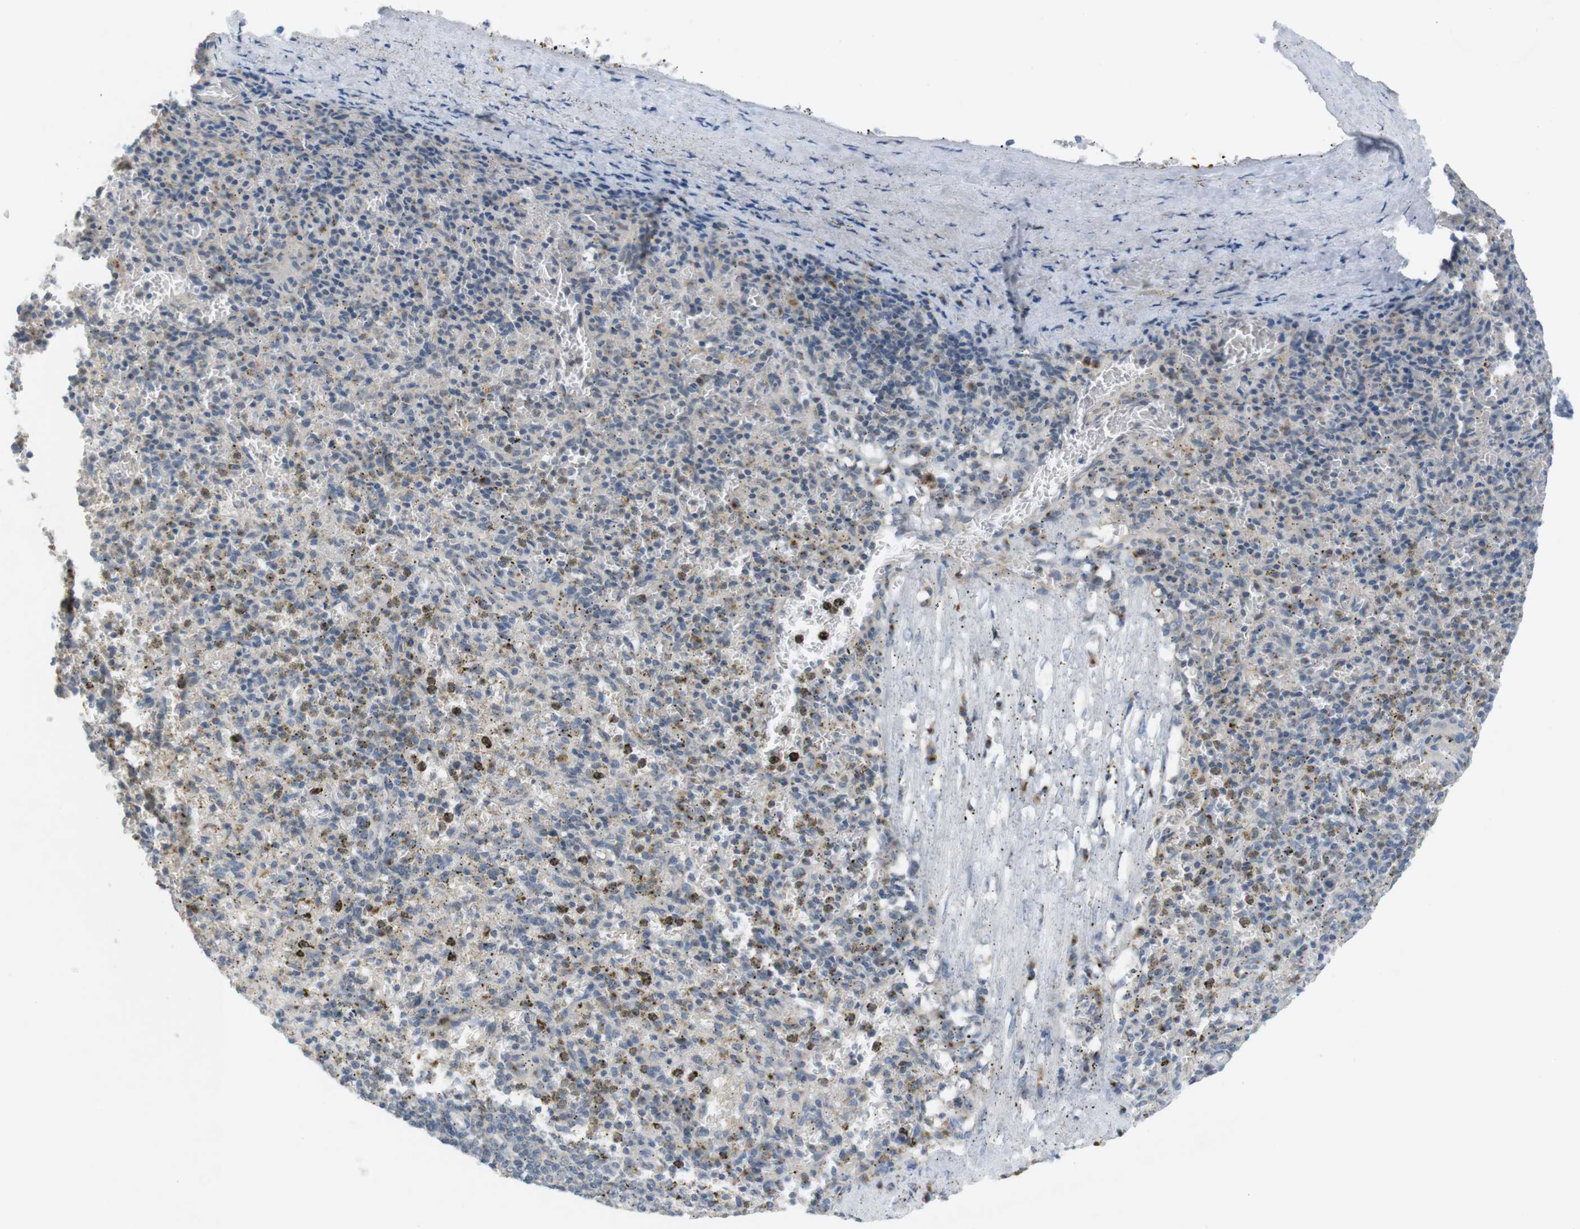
{"staining": {"intensity": "moderate", "quantity": "<25%", "location": "cytoplasmic/membranous"}, "tissue": "spleen", "cell_type": "Cells in red pulp", "image_type": "normal", "snomed": [{"axis": "morphology", "description": "Normal tissue, NOS"}, {"axis": "topography", "description": "Spleen"}], "caption": "Human spleen stained with a brown dye demonstrates moderate cytoplasmic/membranous positive expression in approximately <25% of cells in red pulp.", "gene": "YIPF3", "patient": {"sex": "male", "age": 72}}